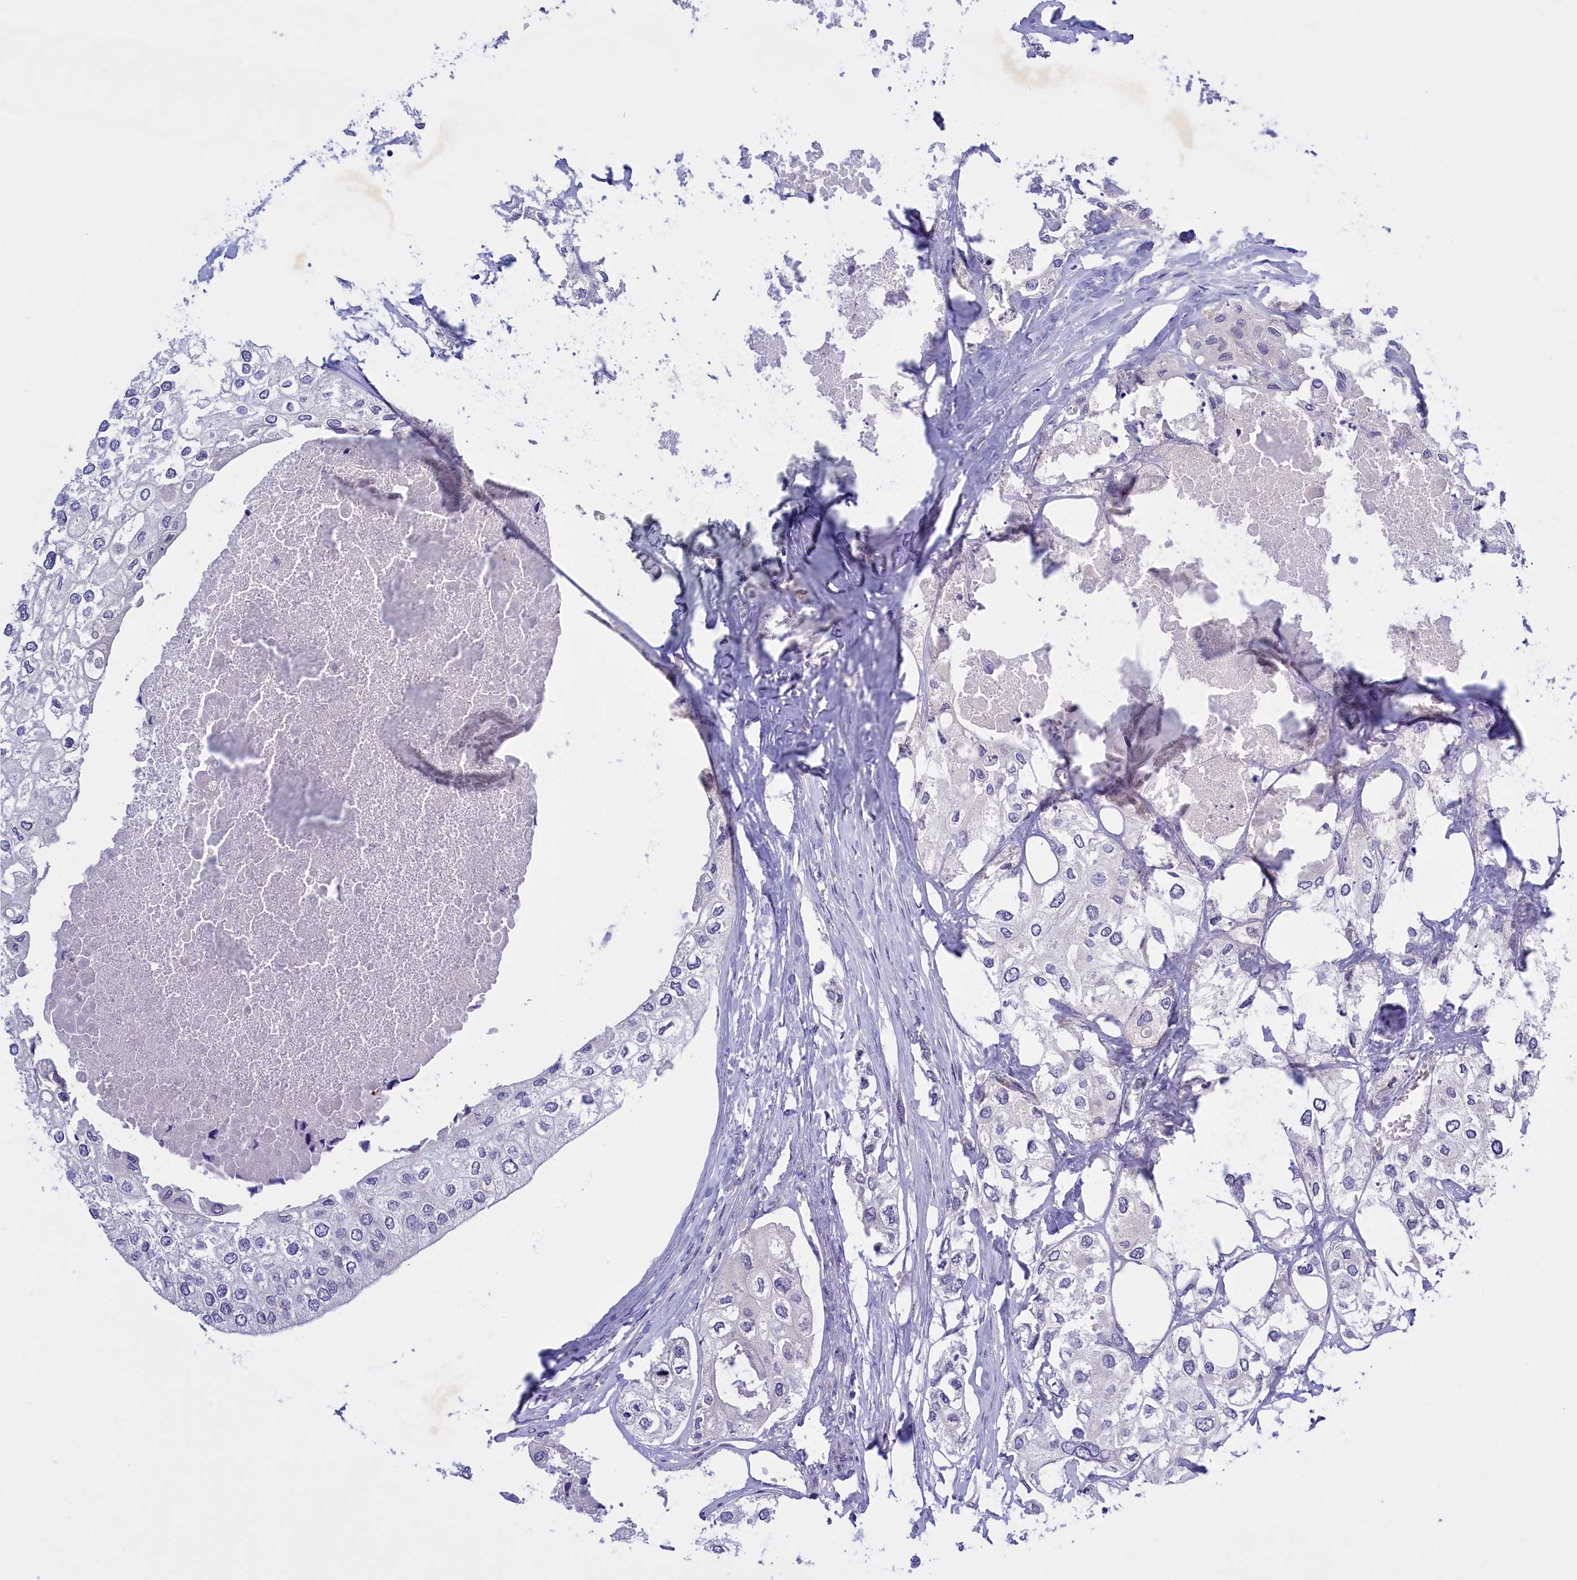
{"staining": {"intensity": "negative", "quantity": "none", "location": "none"}, "tissue": "urothelial cancer", "cell_type": "Tumor cells", "image_type": "cancer", "snomed": [{"axis": "morphology", "description": "Urothelial carcinoma, High grade"}, {"axis": "topography", "description": "Urinary bladder"}], "caption": "IHC photomicrograph of human urothelial cancer stained for a protein (brown), which displays no staining in tumor cells.", "gene": "FAM149B1", "patient": {"sex": "male", "age": 64}}